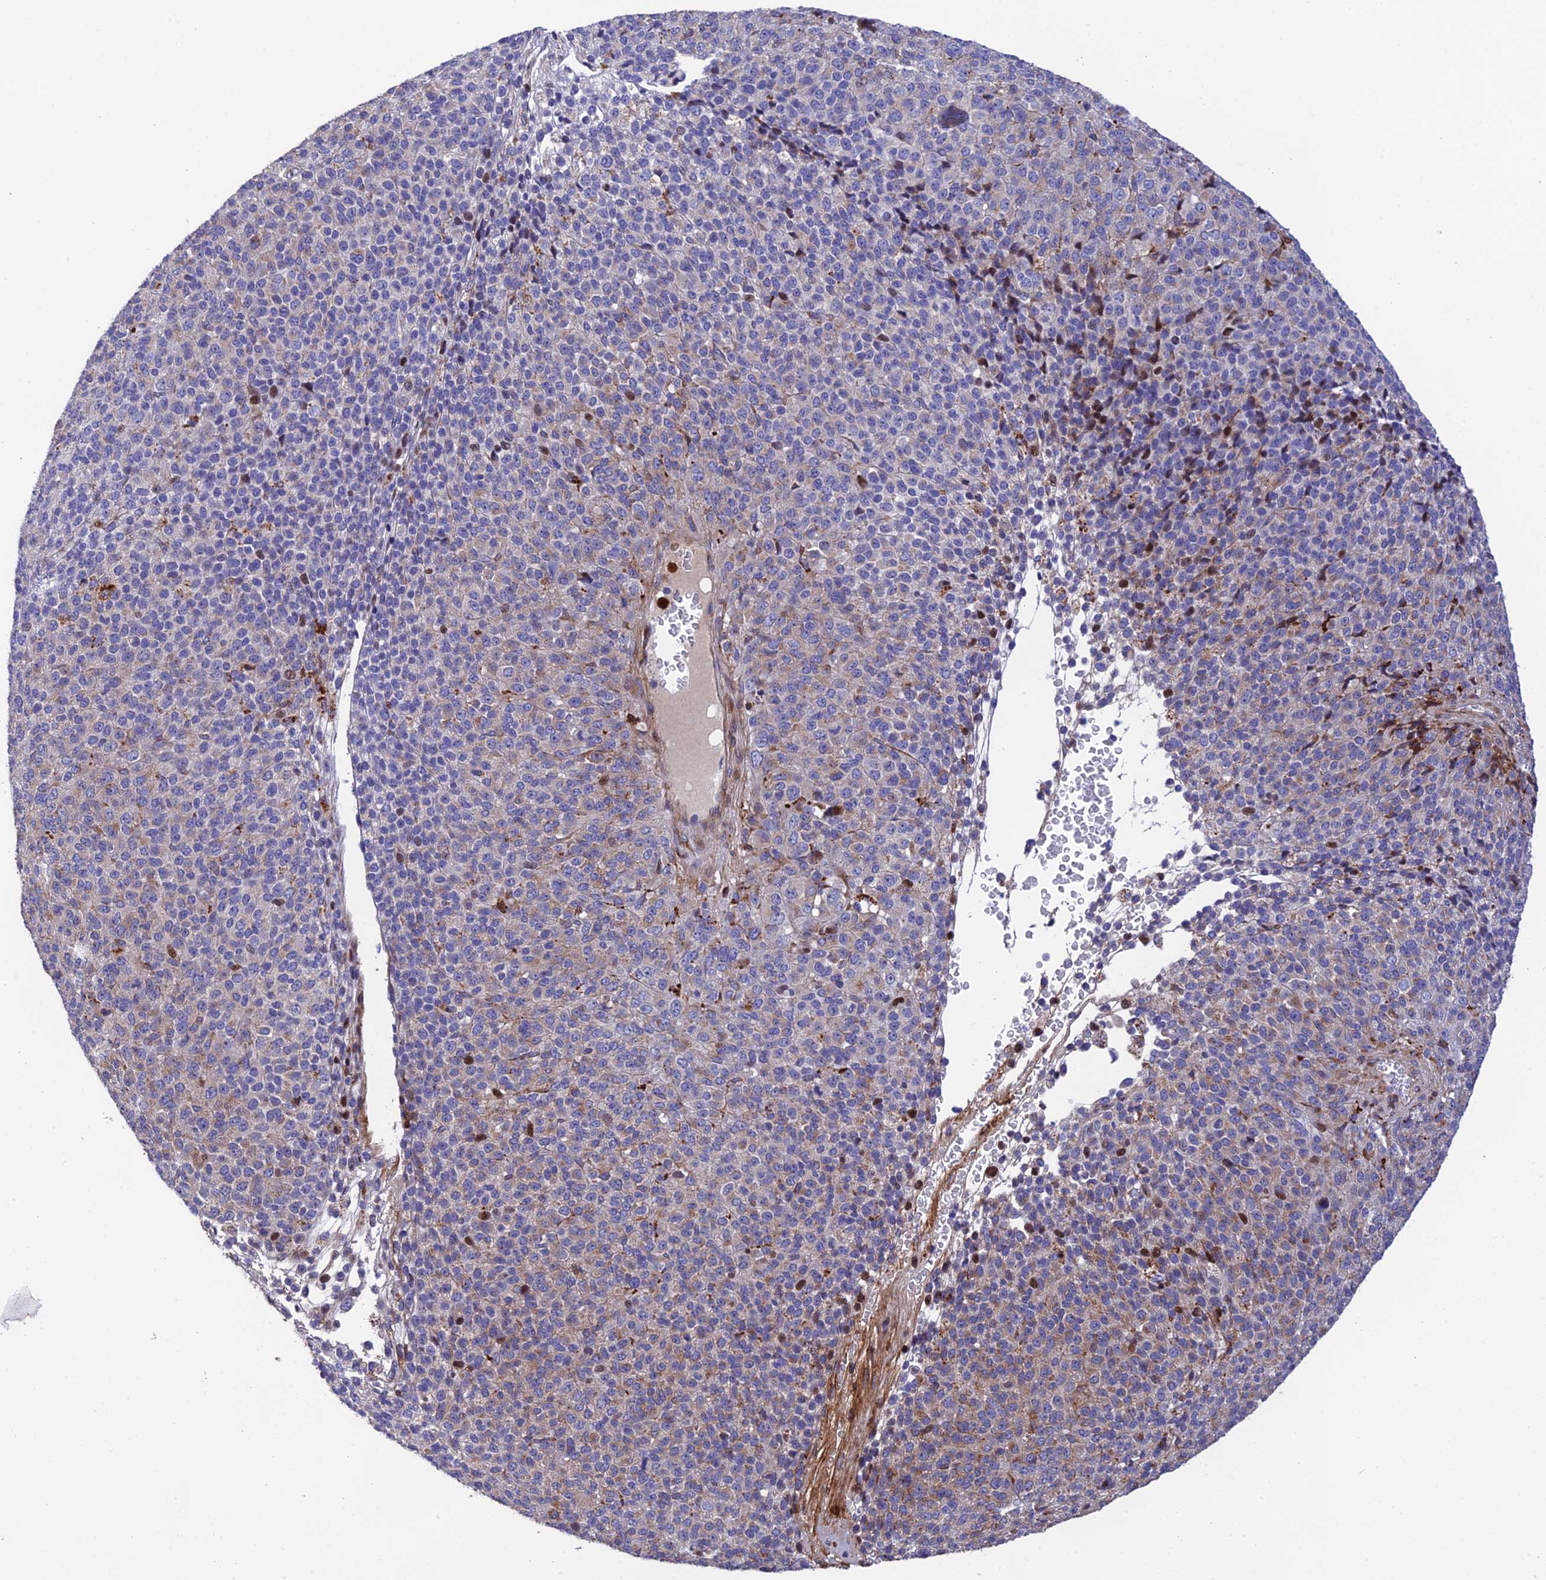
{"staining": {"intensity": "weak", "quantity": "25%-75%", "location": "cytoplasmic/membranous"}, "tissue": "melanoma", "cell_type": "Tumor cells", "image_type": "cancer", "snomed": [{"axis": "morphology", "description": "Malignant melanoma, Metastatic site"}, {"axis": "topography", "description": "Brain"}], "caption": "High-power microscopy captured an immunohistochemistry histopathology image of malignant melanoma (metastatic site), revealing weak cytoplasmic/membranous staining in approximately 25%-75% of tumor cells. The staining was performed using DAB, with brown indicating positive protein expression. Nuclei are stained blue with hematoxylin.", "gene": "CPSF4L", "patient": {"sex": "female", "age": 56}}